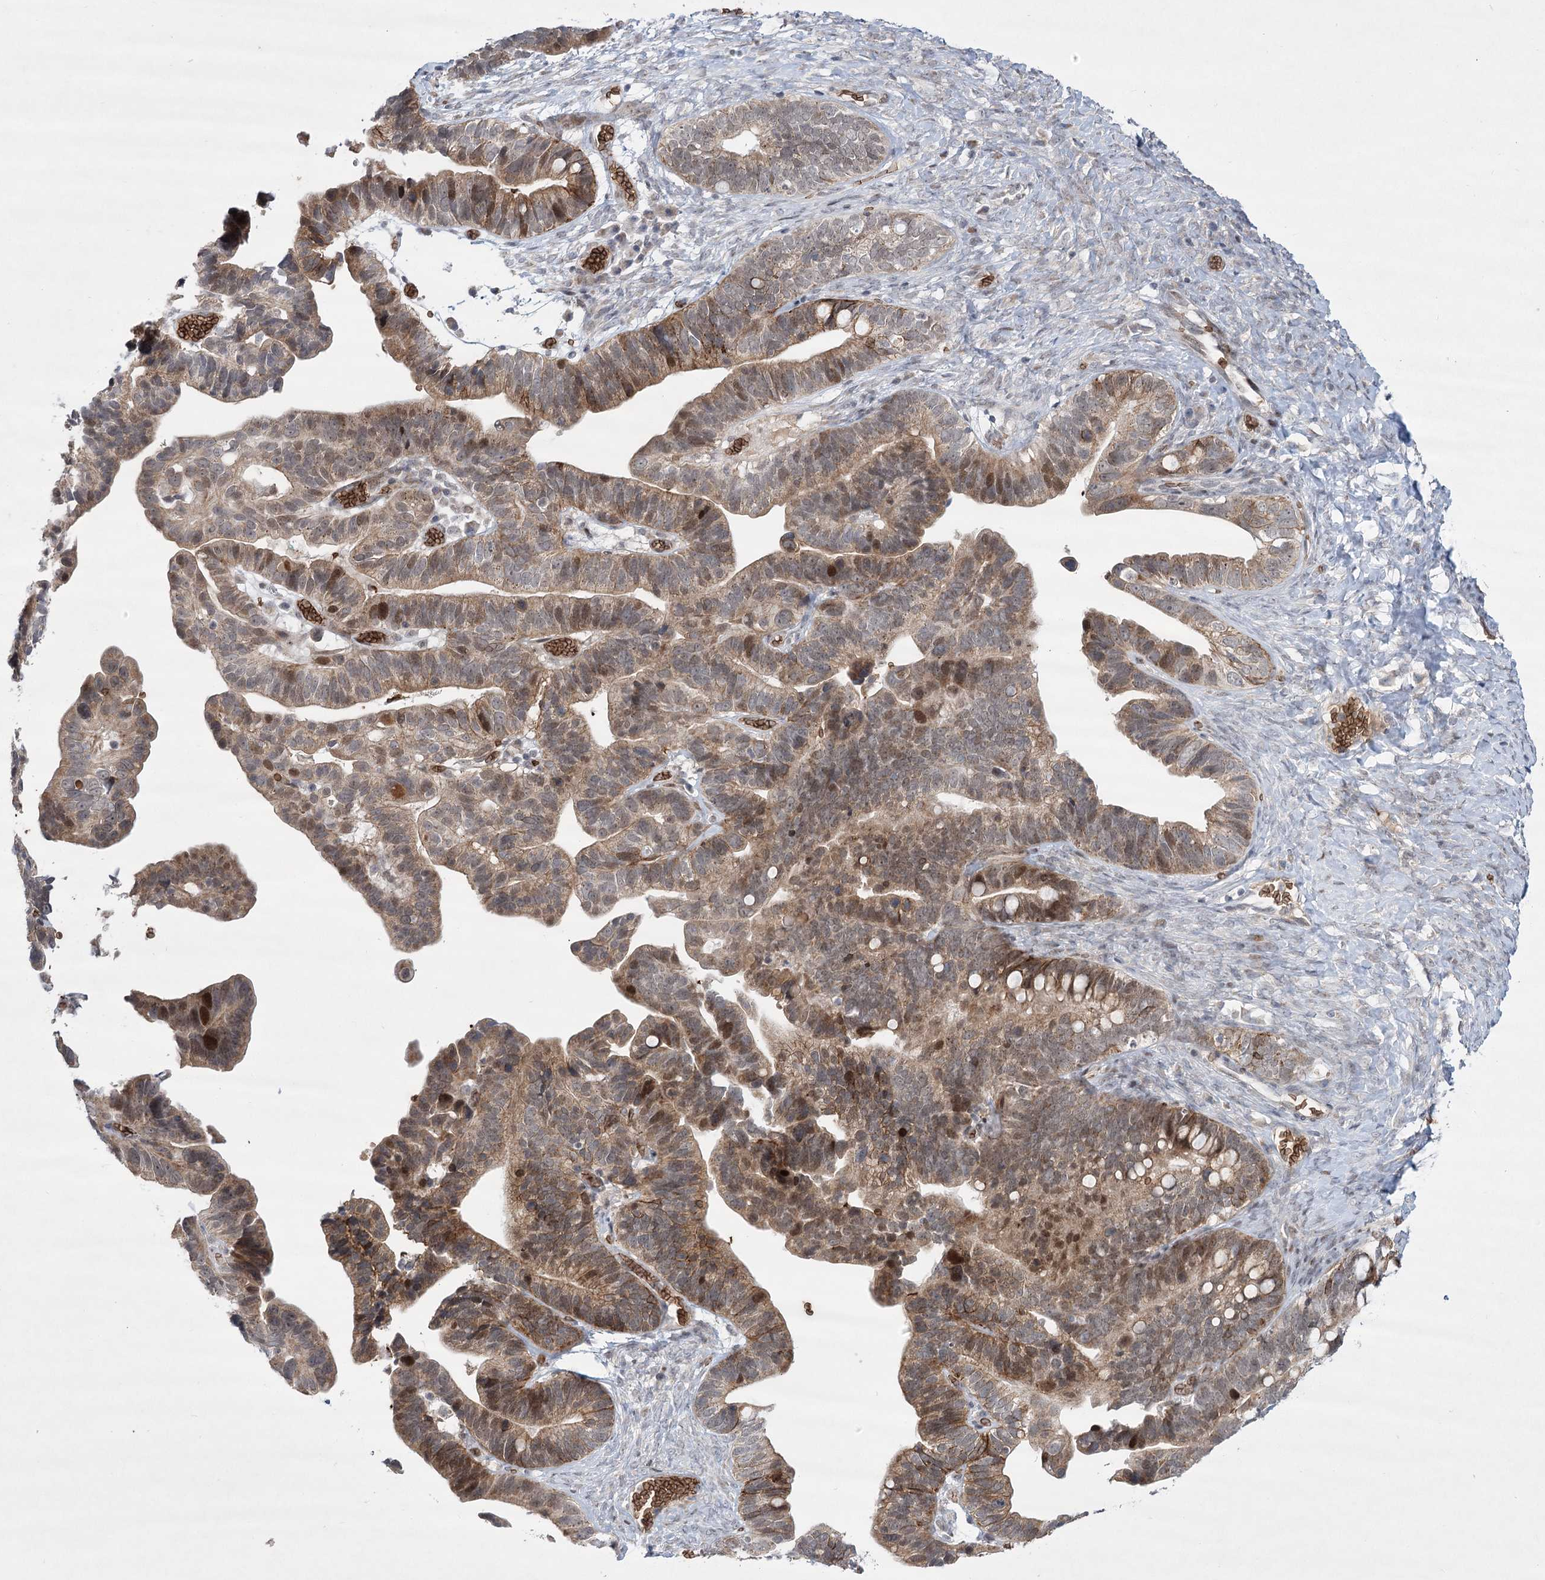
{"staining": {"intensity": "moderate", "quantity": ">75%", "location": "cytoplasmic/membranous,nuclear"}, "tissue": "ovarian cancer", "cell_type": "Tumor cells", "image_type": "cancer", "snomed": [{"axis": "morphology", "description": "Cystadenocarcinoma, serous, NOS"}, {"axis": "topography", "description": "Ovary"}], "caption": "Protein analysis of ovarian serous cystadenocarcinoma tissue shows moderate cytoplasmic/membranous and nuclear staining in approximately >75% of tumor cells. (DAB (3,3'-diaminobenzidine) = brown stain, brightfield microscopy at high magnification).", "gene": "NSMCE4A", "patient": {"sex": "female", "age": 56}}